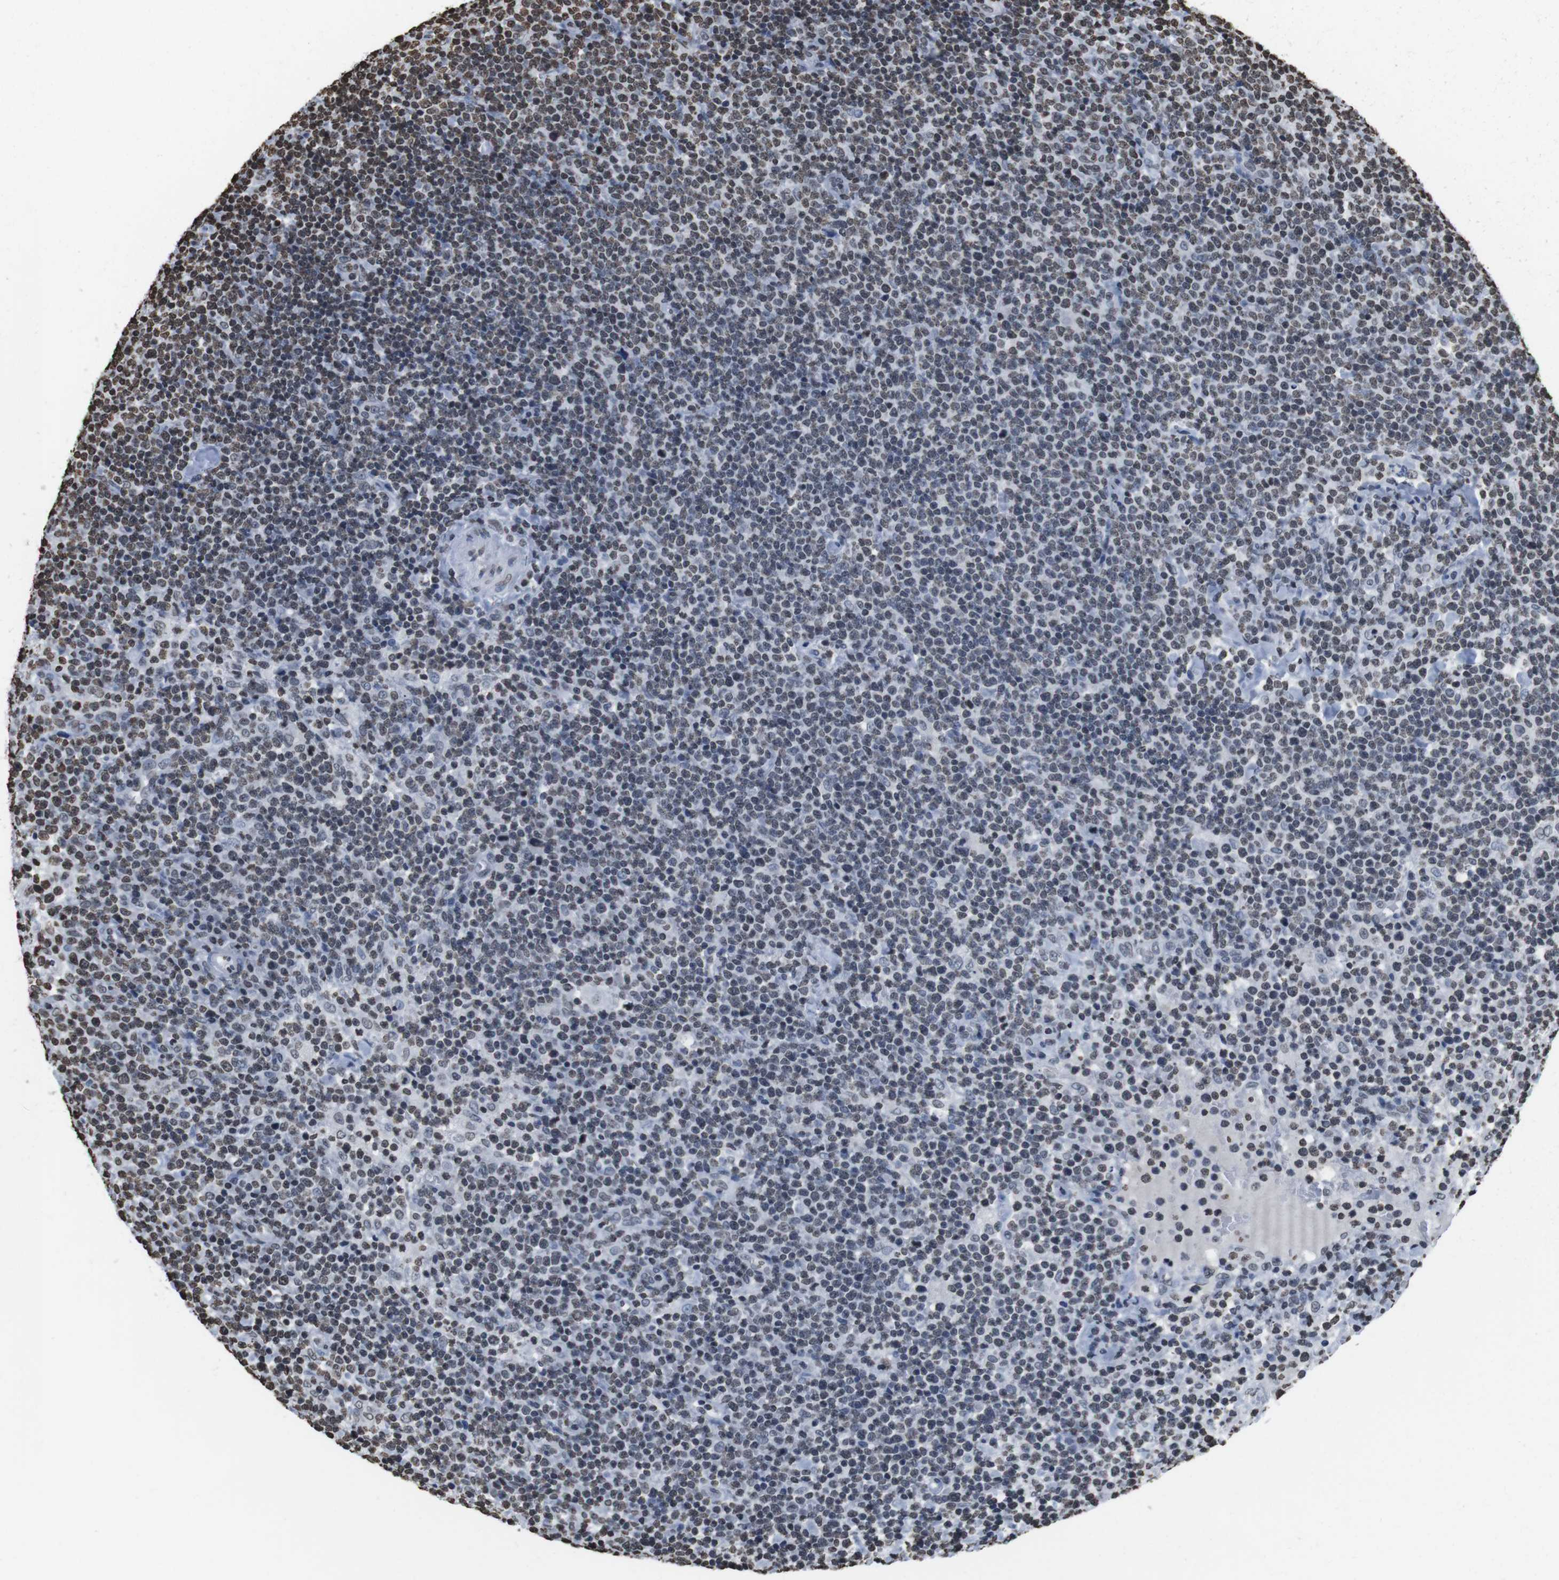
{"staining": {"intensity": "moderate", "quantity": "25%-75%", "location": "nuclear"}, "tissue": "lymphoma", "cell_type": "Tumor cells", "image_type": "cancer", "snomed": [{"axis": "morphology", "description": "Malignant lymphoma, non-Hodgkin's type, High grade"}, {"axis": "topography", "description": "Lymph node"}], "caption": "A brown stain labels moderate nuclear positivity of a protein in human lymphoma tumor cells.", "gene": "BSX", "patient": {"sex": "male", "age": 61}}